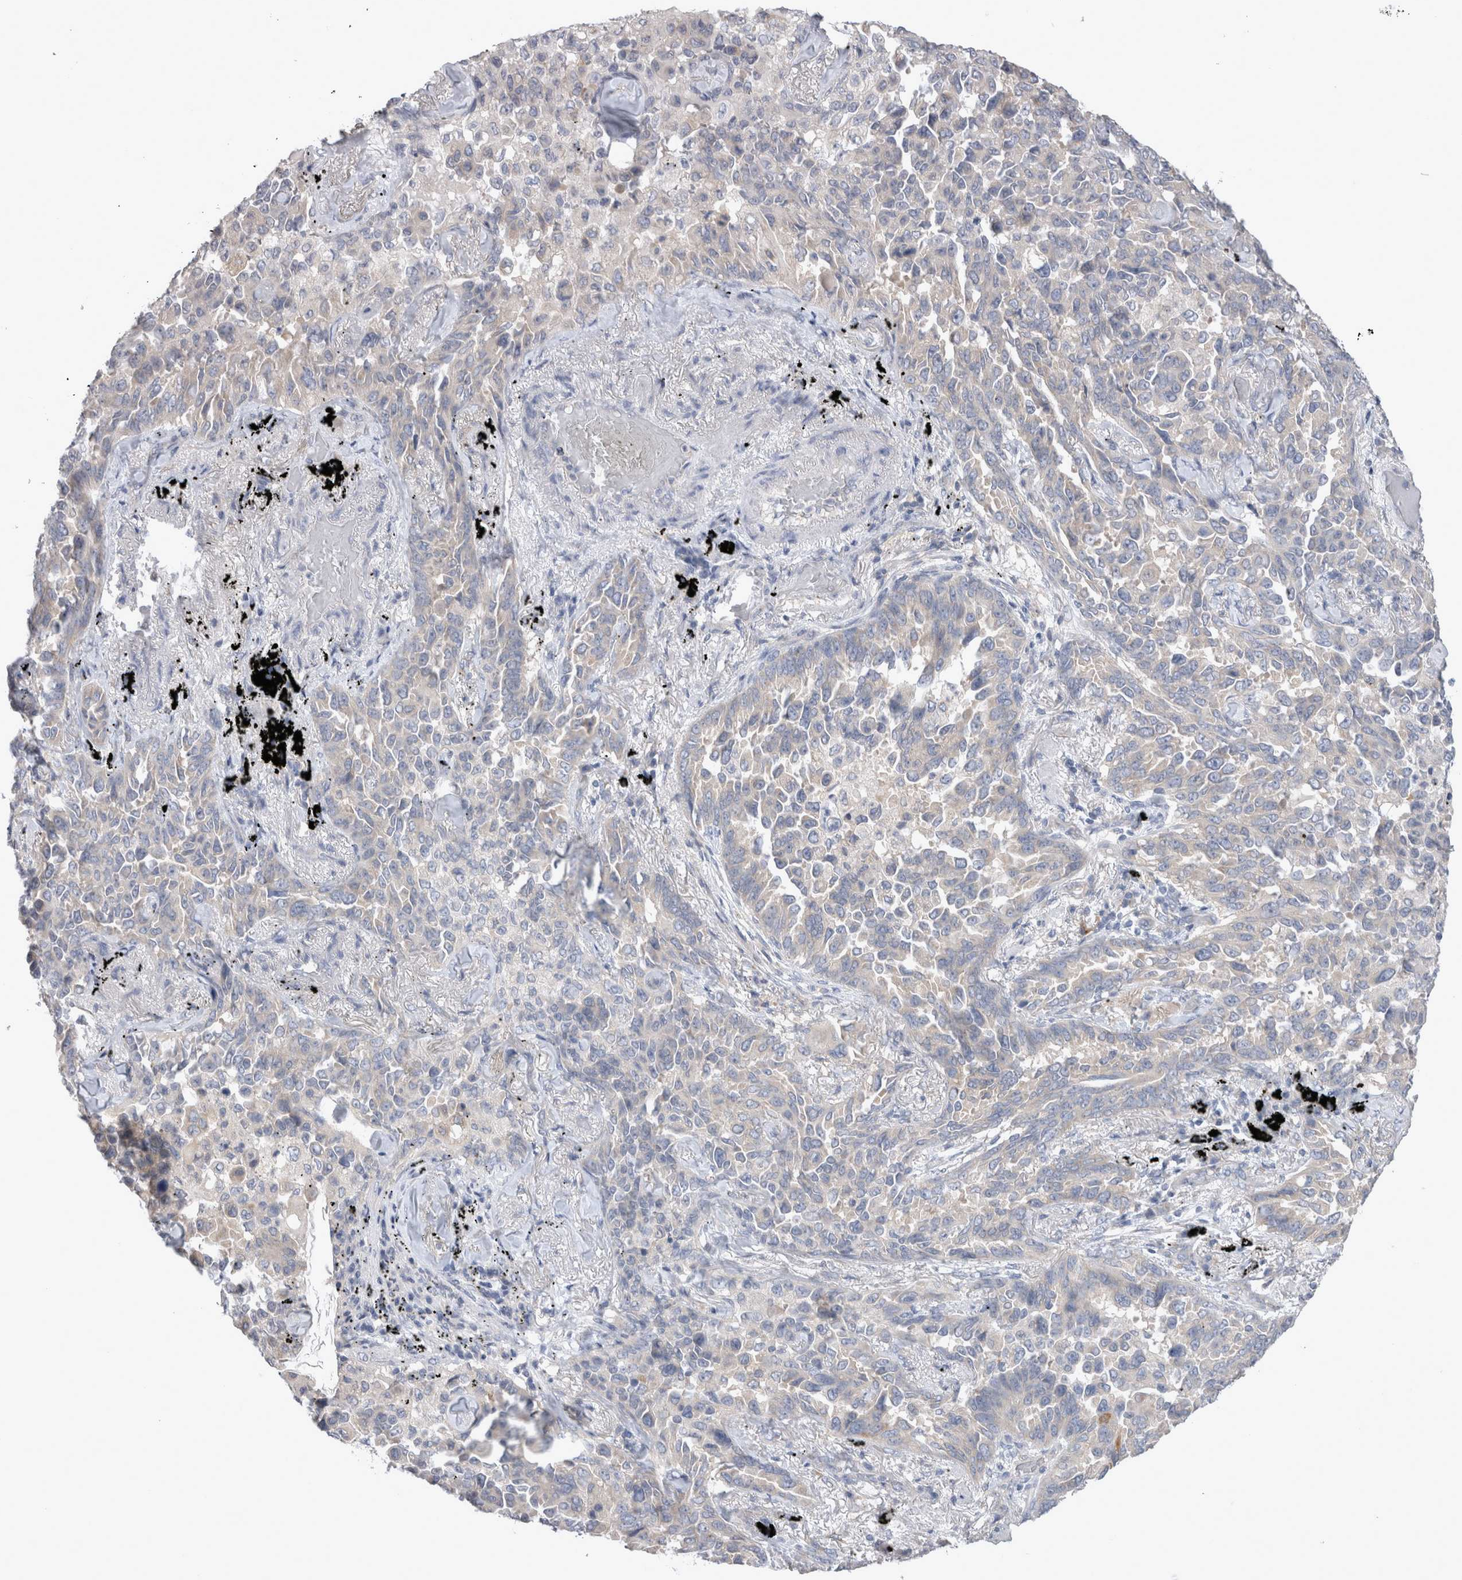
{"staining": {"intensity": "negative", "quantity": "none", "location": "none"}, "tissue": "lung cancer", "cell_type": "Tumor cells", "image_type": "cancer", "snomed": [{"axis": "morphology", "description": "Adenocarcinoma, NOS"}, {"axis": "topography", "description": "Lung"}], "caption": "Immunohistochemistry (IHC) of human lung cancer (adenocarcinoma) shows no expression in tumor cells. The staining was performed using DAB to visualize the protein expression in brown, while the nuclei were stained in blue with hematoxylin (Magnification: 20x).", "gene": "LRRC40", "patient": {"sex": "female", "age": 67}}